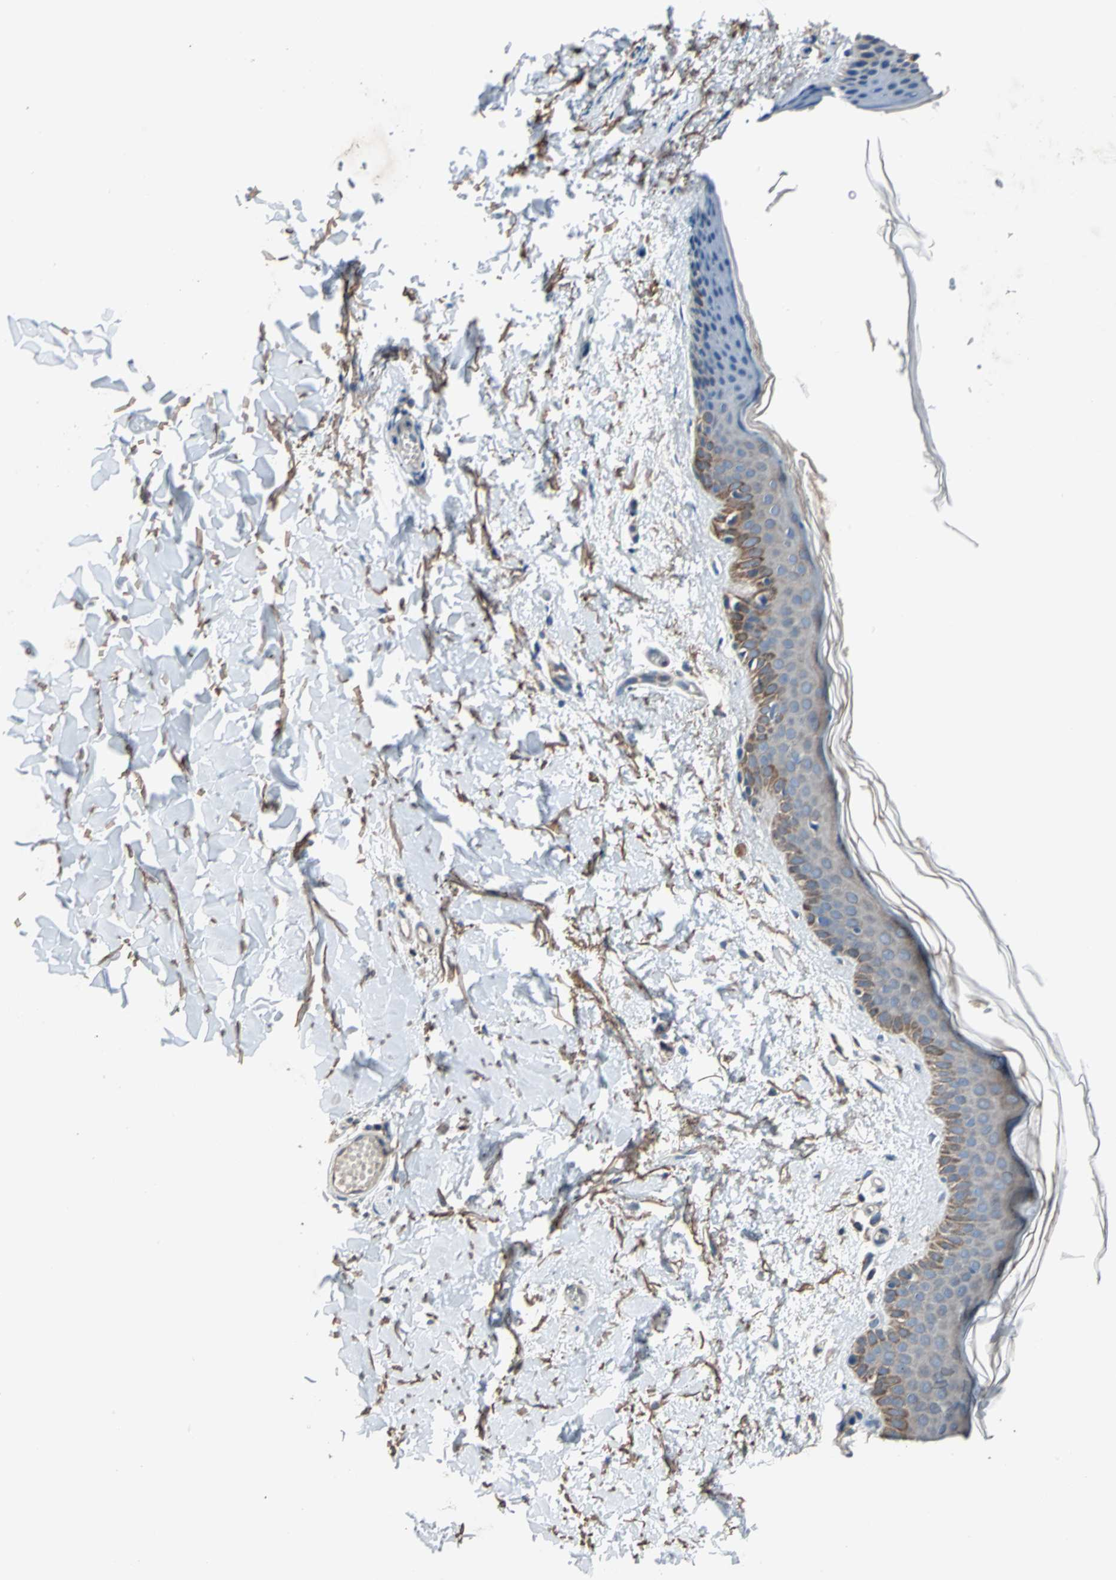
{"staining": {"intensity": "moderate", "quantity": ">75%", "location": "cytoplasmic/membranous"}, "tissue": "skin", "cell_type": "Fibroblasts", "image_type": "normal", "snomed": [{"axis": "morphology", "description": "Normal tissue, NOS"}, {"axis": "topography", "description": "Skin"}], "caption": "Benign skin exhibits moderate cytoplasmic/membranous expression in approximately >75% of fibroblasts.", "gene": "TRAK1", "patient": {"sex": "female", "age": 56}}